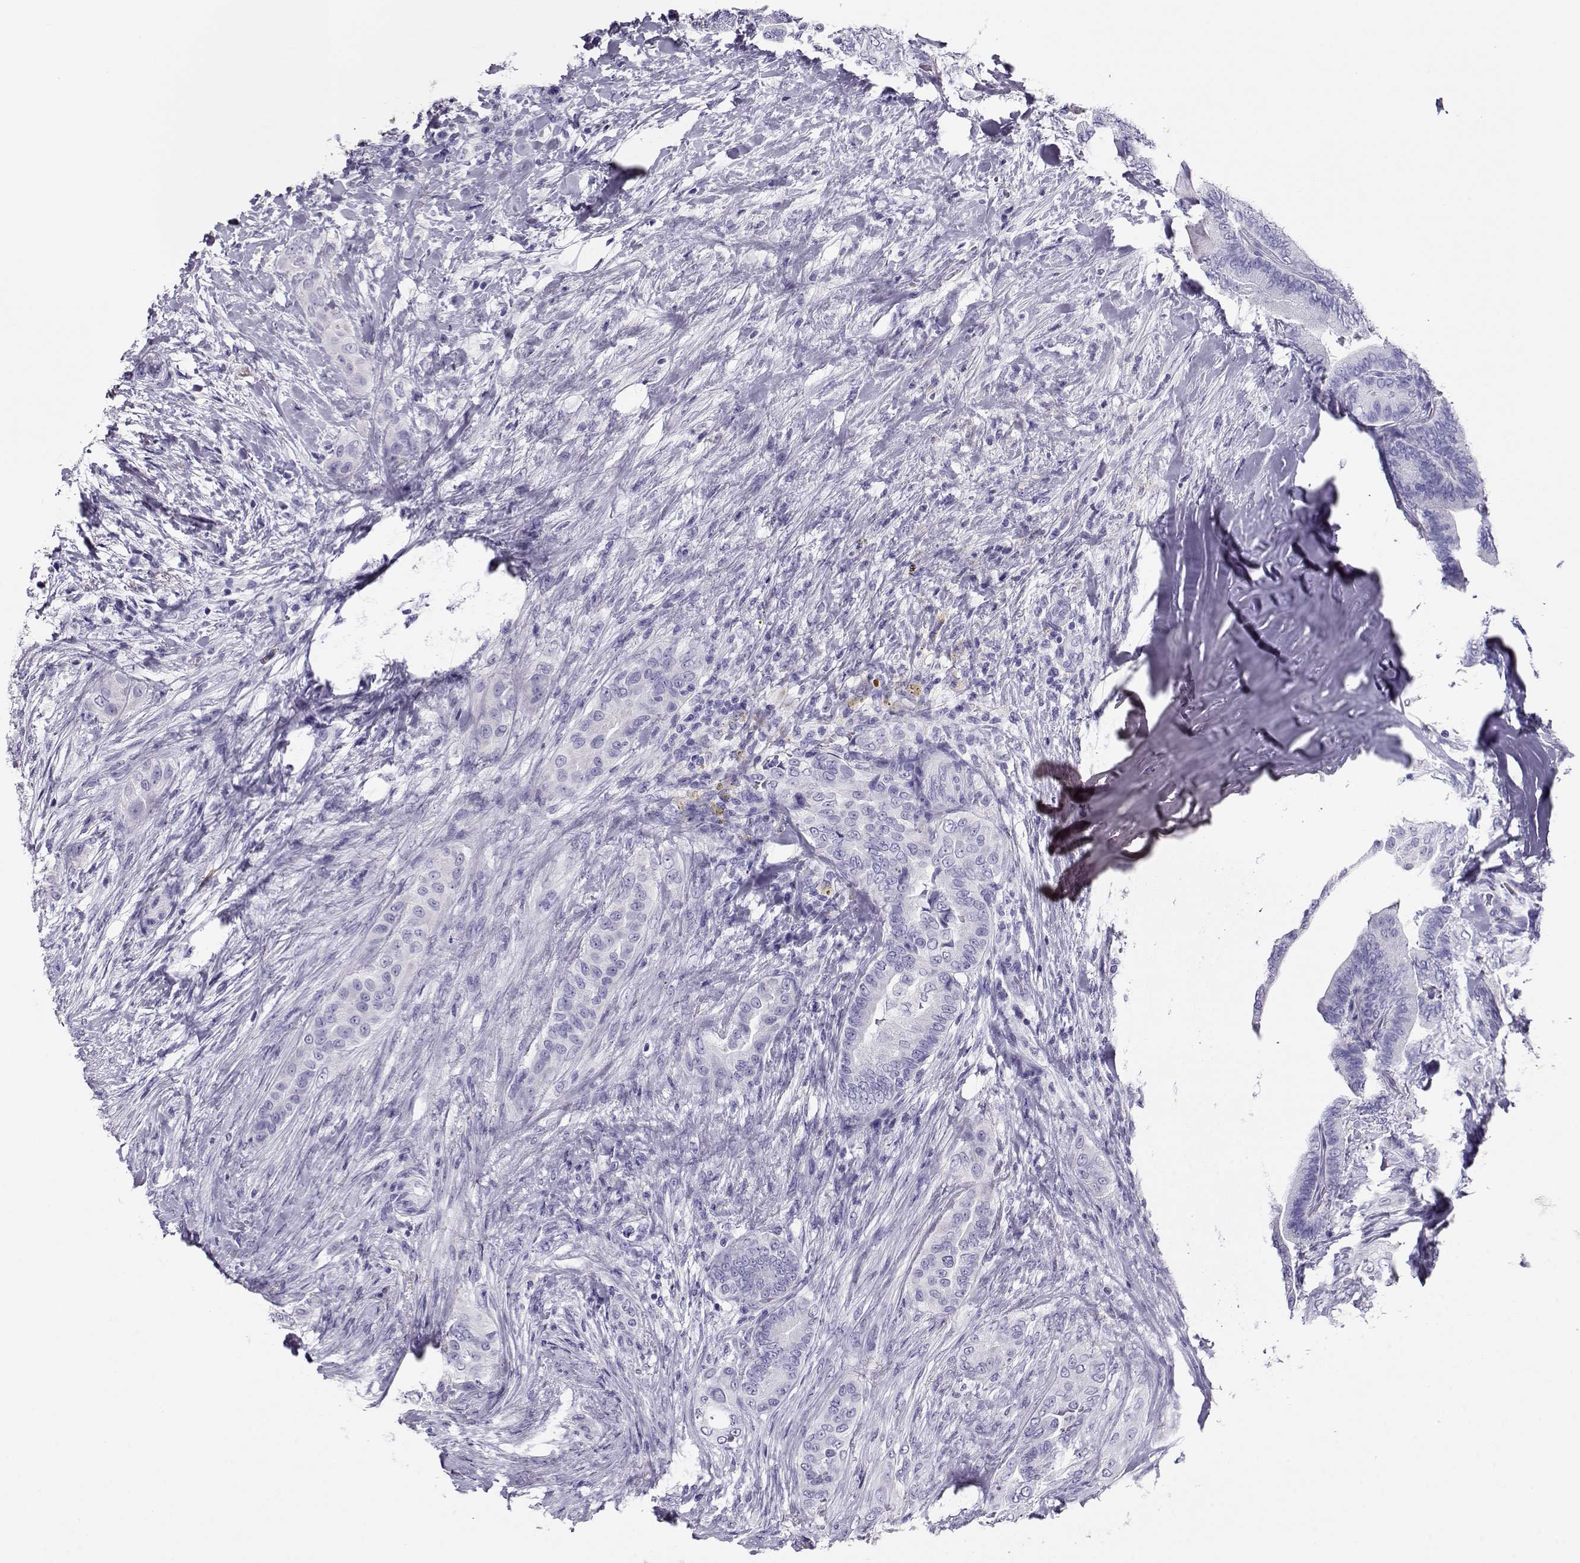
{"staining": {"intensity": "negative", "quantity": "none", "location": "none"}, "tissue": "thyroid cancer", "cell_type": "Tumor cells", "image_type": "cancer", "snomed": [{"axis": "morphology", "description": "Papillary adenocarcinoma, NOS"}, {"axis": "topography", "description": "Thyroid gland"}], "caption": "Image shows no protein staining in tumor cells of thyroid cancer tissue.", "gene": "CRX", "patient": {"sex": "male", "age": 61}}